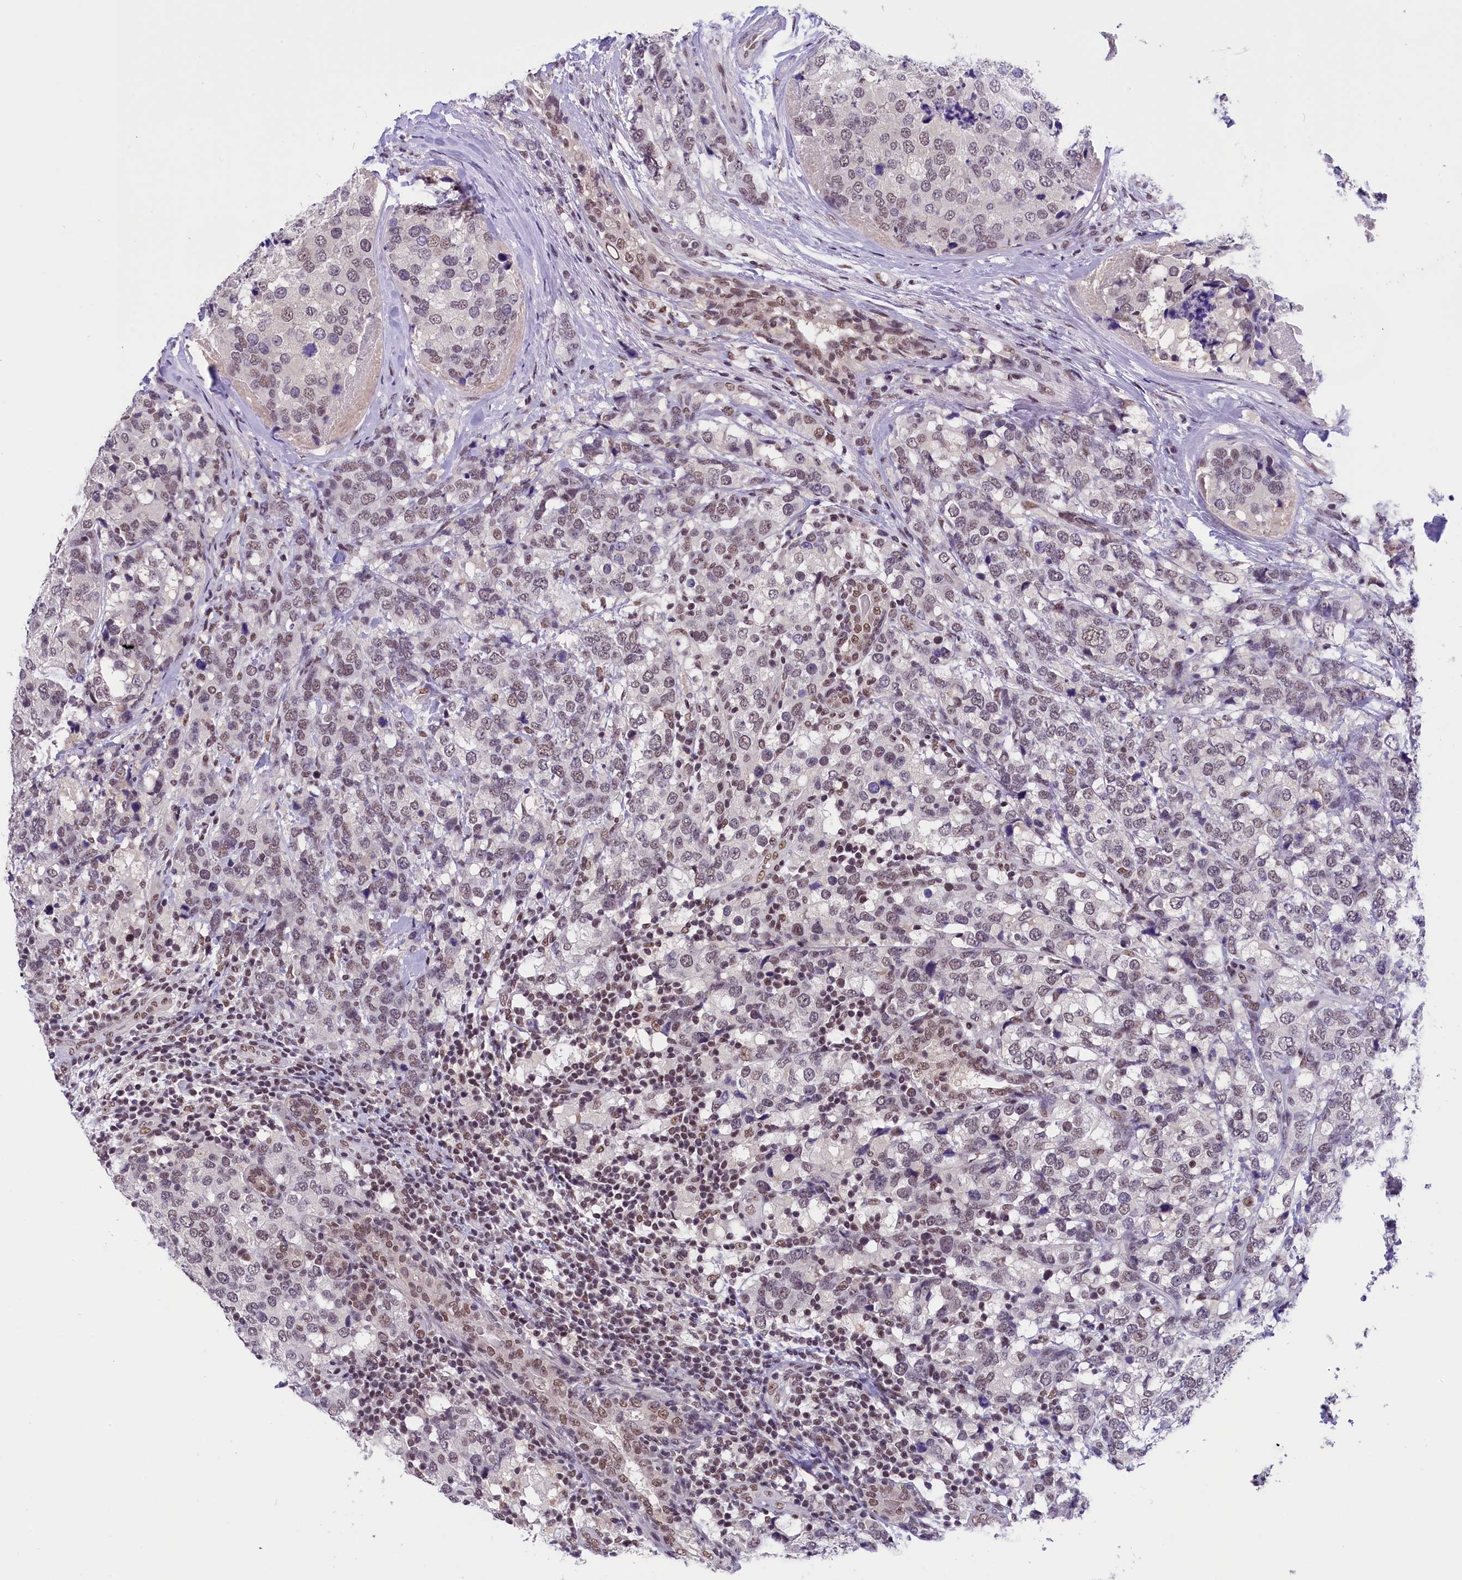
{"staining": {"intensity": "weak", "quantity": "25%-75%", "location": "nuclear"}, "tissue": "breast cancer", "cell_type": "Tumor cells", "image_type": "cancer", "snomed": [{"axis": "morphology", "description": "Lobular carcinoma"}, {"axis": "topography", "description": "Breast"}], "caption": "Brown immunohistochemical staining in lobular carcinoma (breast) reveals weak nuclear positivity in about 25%-75% of tumor cells.", "gene": "ZC3H4", "patient": {"sex": "female", "age": 59}}